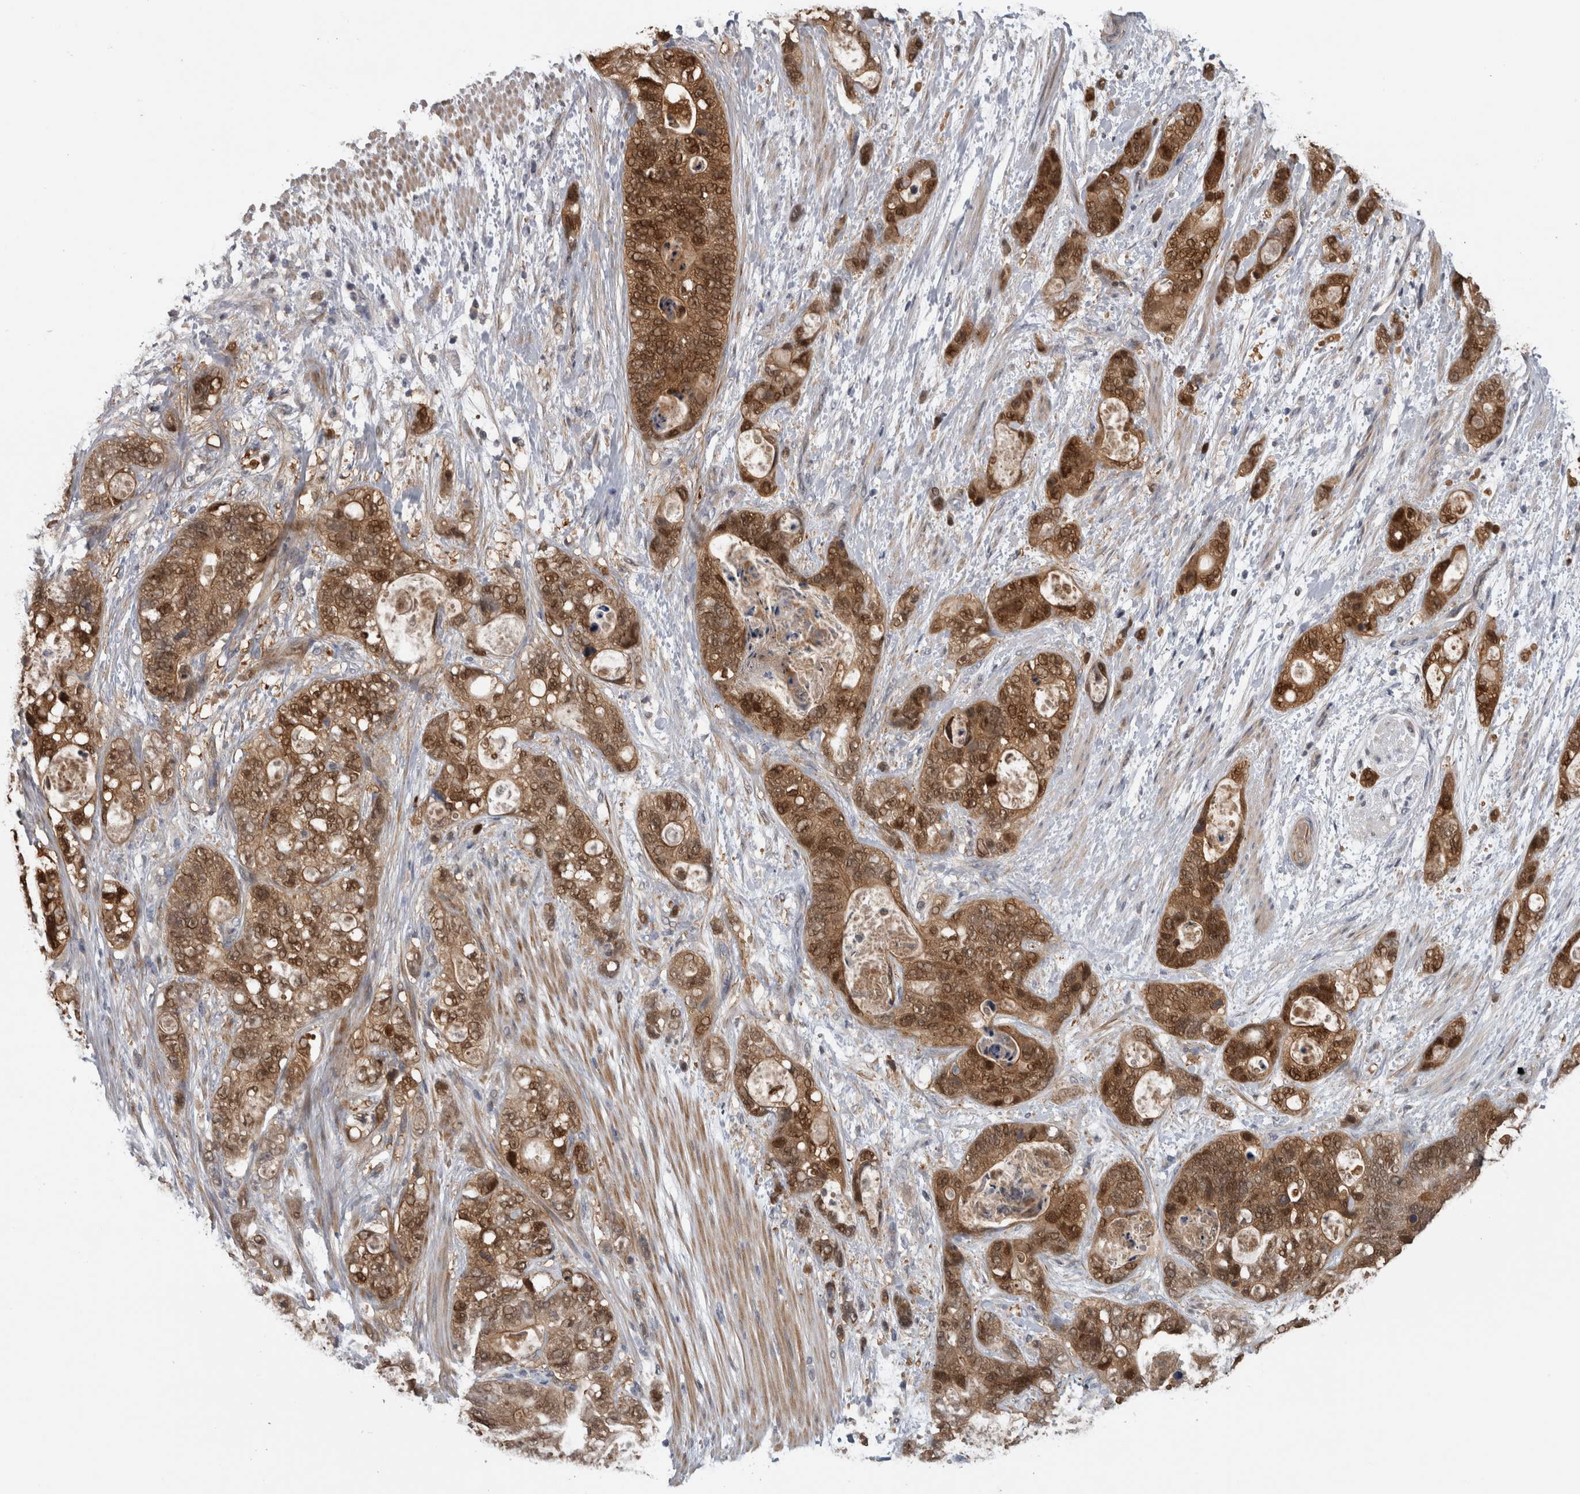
{"staining": {"intensity": "moderate", "quantity": ">75%", "location": "cytoplasmic/membranous,nuclear"}, "tissue": "stomach cancer", "cell_type": "Tumor cells", "image_type": "cancer", "snomed": [{"axis": "morphology", "description": "Normal tissue, NOS"}, {"axis": "morphology", "description": "Adenocarcinoma, NOS"}, {"axis": "topography", "description": "Stomach"}], "caption": "Immunohistochemical staining of stomach adenocarcinoma reveals medium levels of moderate cytoplasmic/membranous and nuclear protein positivity in approximately >75% of tumor cells.", "gene": "NAPRT", "patient": {"sex": "female", "age": 89}}